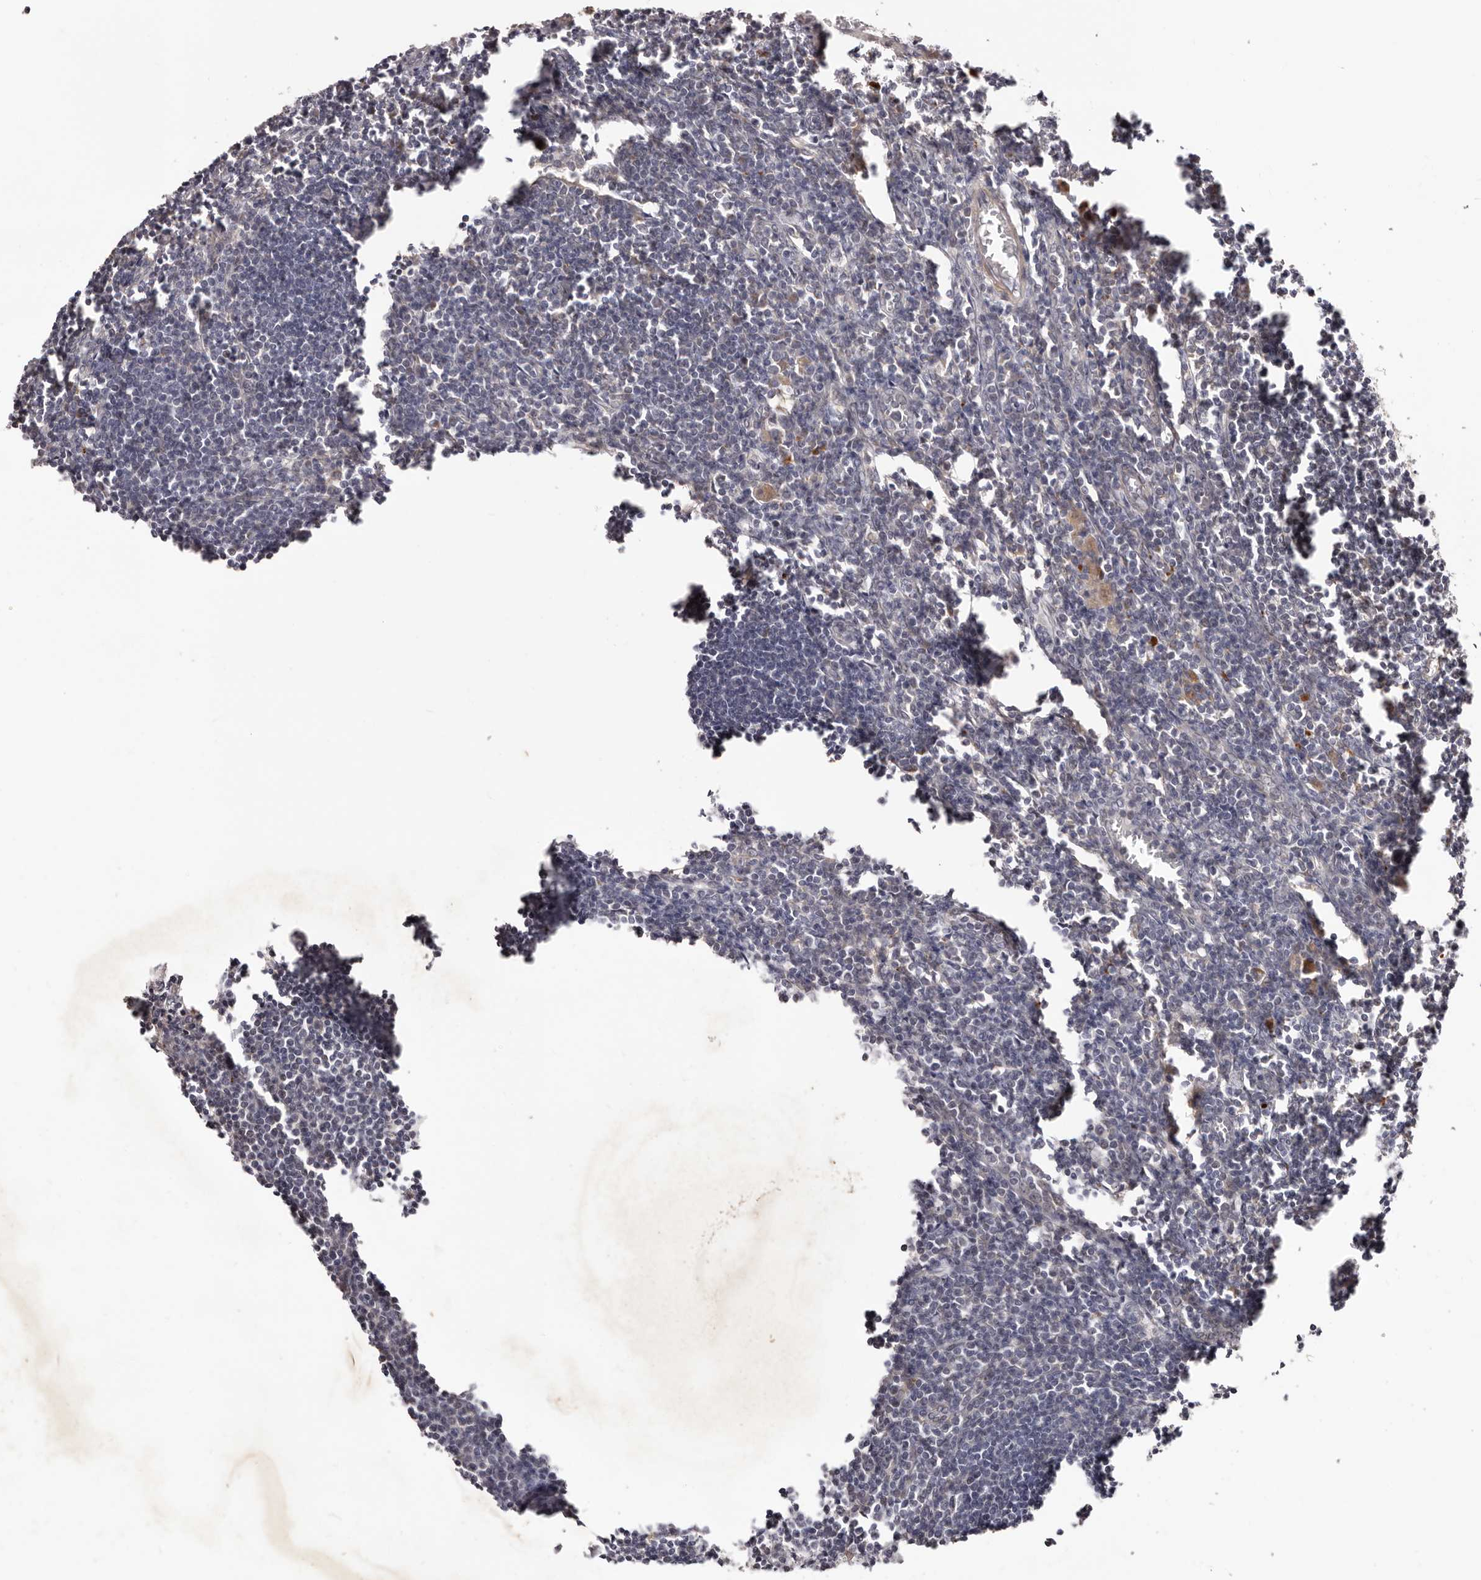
{"staining": {"intensity": "negative", "quantity": "none", "location": "none"}, "tissue": "lymph node", "cell_type": "Germinal center cells", "image_type": "normal", "snomed": [{"axis": "morphology", "description": "Normal tissue, NOS"}, {"axis": "morphology", "description": "Malignant melanoma, Metastatic site"}, {"axis": "topography", "description": "Lymph node"}], "caption": "Immunohistochemical staining of benign lymph node displays no significant positivity in germinal center cells. (Brightfield microscopy of DAB IHC at high magnification).", "gene": "MICAL2", "patient": {"sex": "male", "age": 41}}